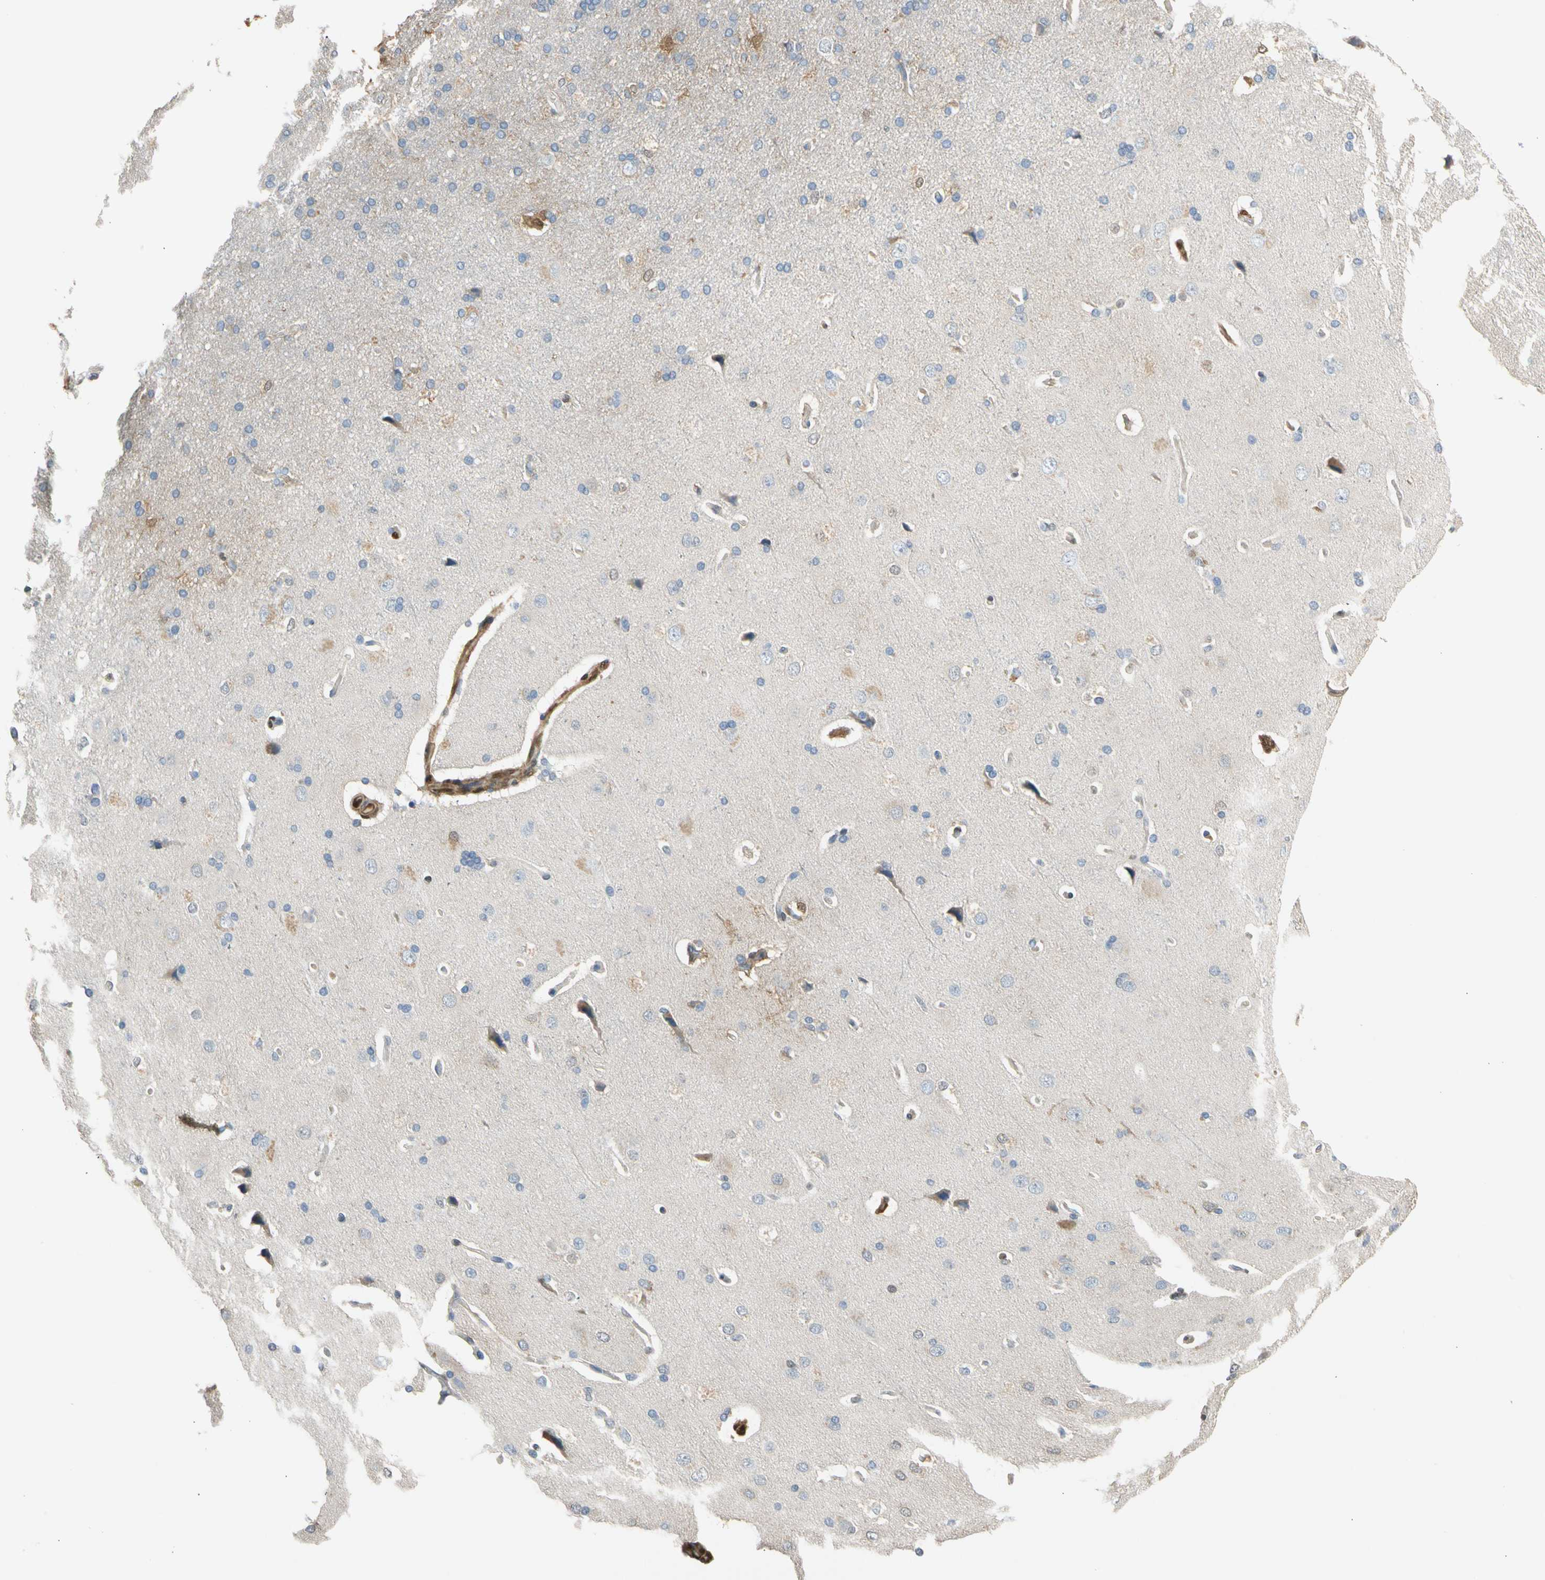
{"staining": {"intensity": "moderate", "quantity": "25%-75%", "location": "cytoplasmic/membranous"}, "tissue": "cerebral cortex", "cell_type": "Endothelial cells", "image_type": "normal", "snomed": [{"axis": "morphology", "description": "Normal tissue, NOS"}, {"axis": "topography", "description": "Cerebral cortex"}], "caption": "A high-resolution histopathology image shows immunohistochemistry (IHC) staining of unremarkable cerebral cortex, which shows moderate cytoplasmic/membranous expression in approximately 25%-75% of endothelial cells. The staining is performed using DAB brown chromogen to label protein expression. The nuclei are counter-stained blue using hematoxylin.", "gene": "S100A6", "patient": {"sex": "male", "age": 62}}